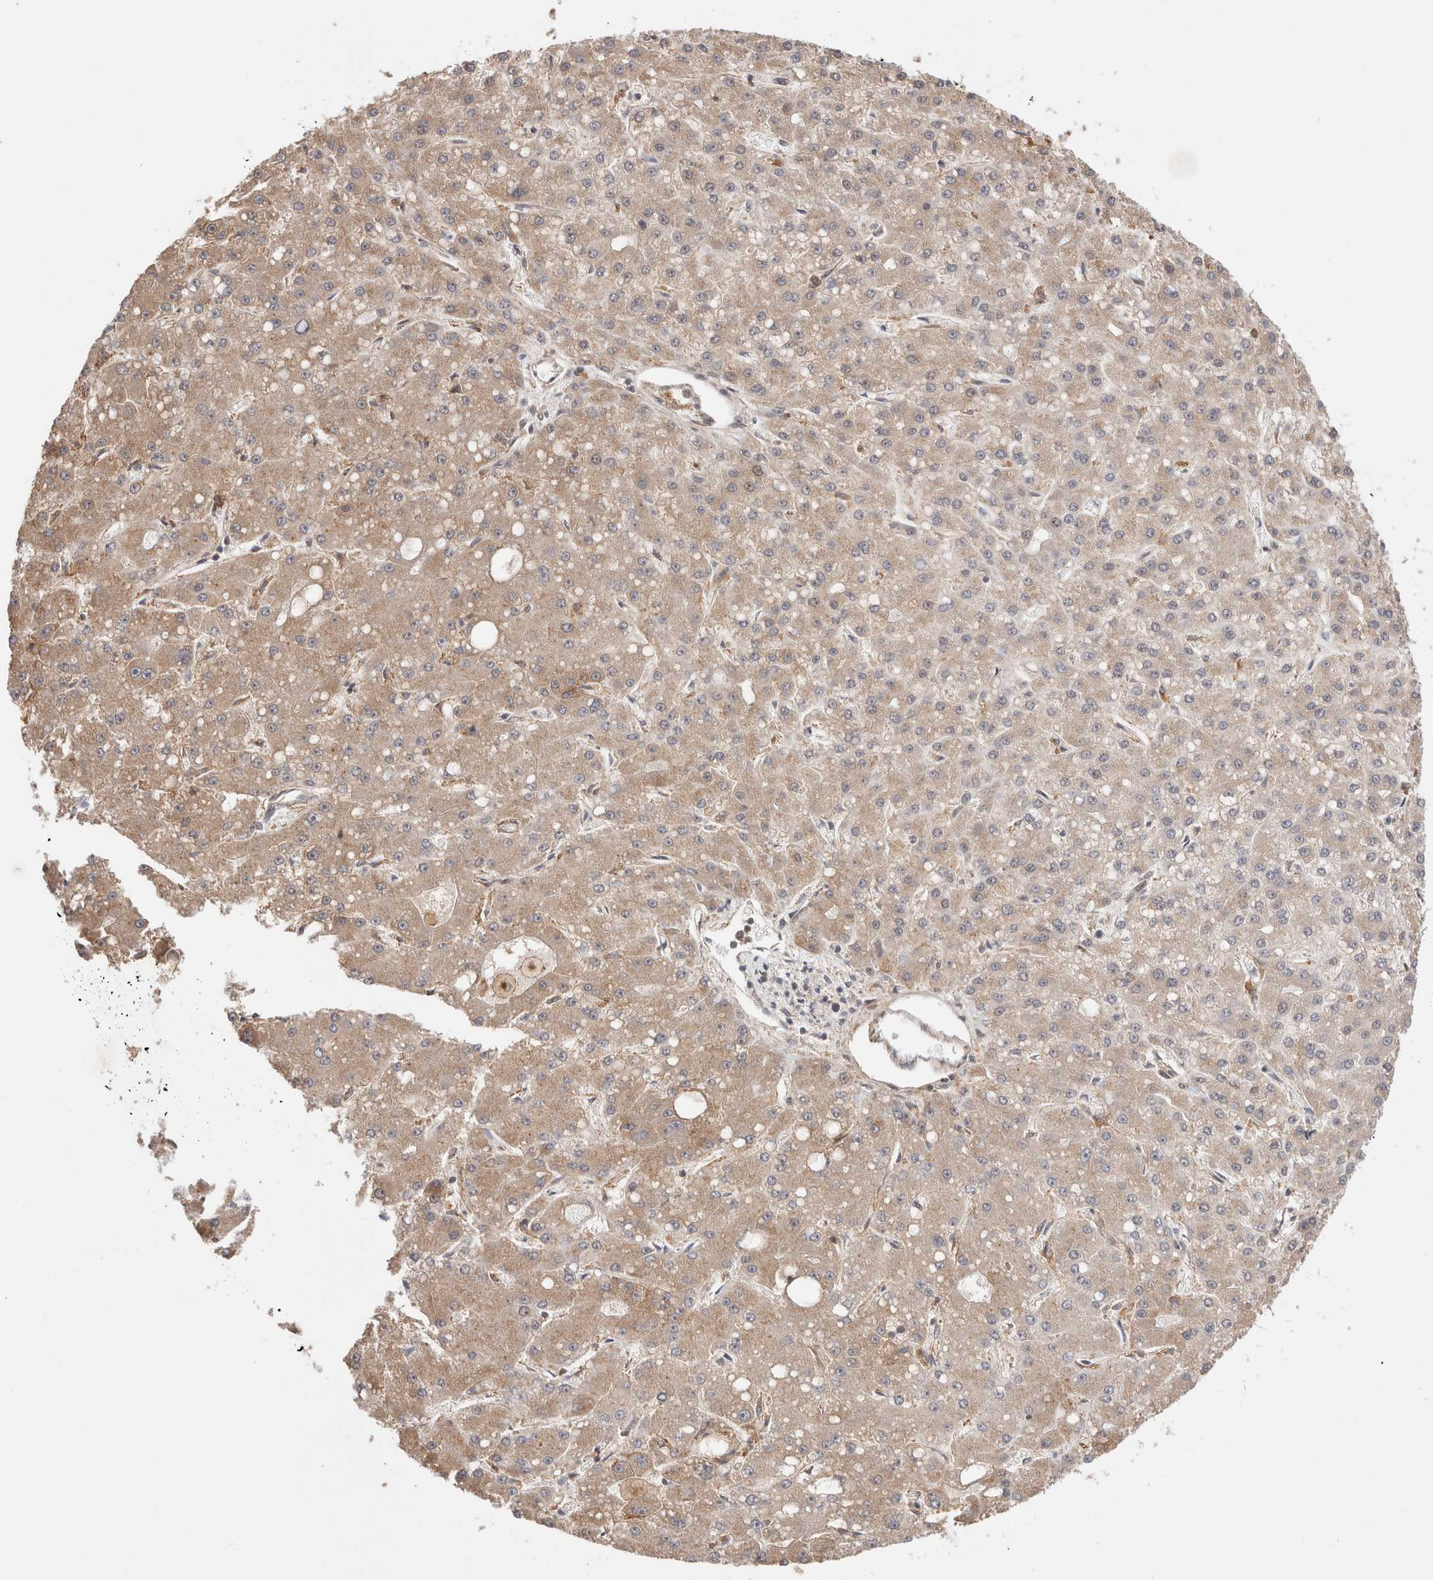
{"staining": {"intensity": "weak", "quantity": ">75%", "location": "cytoplasmic/membranous"}, "tissue": "liver cancer", "cell_type": "Tumor cells", "image_type": "cancer", "snomed": [{"axis": "morphology", "description": "Carcinoma, Hepatocellular, NOS"}, {"axis": "topography", "description": "Liver"}], "caption": "Immunohistochemistry (DAB (3,3'-diaminobenzidine)) staining of hepatocellular carcinoma (liver) shows weak cytoplasmic/membranous protein staining in approximately >75% of tumor cells. (Brightfield microscopy of DAB IHC at high magnification).", "gene": "SIKE1", "patient": {"sex": "male", "age": 67}}